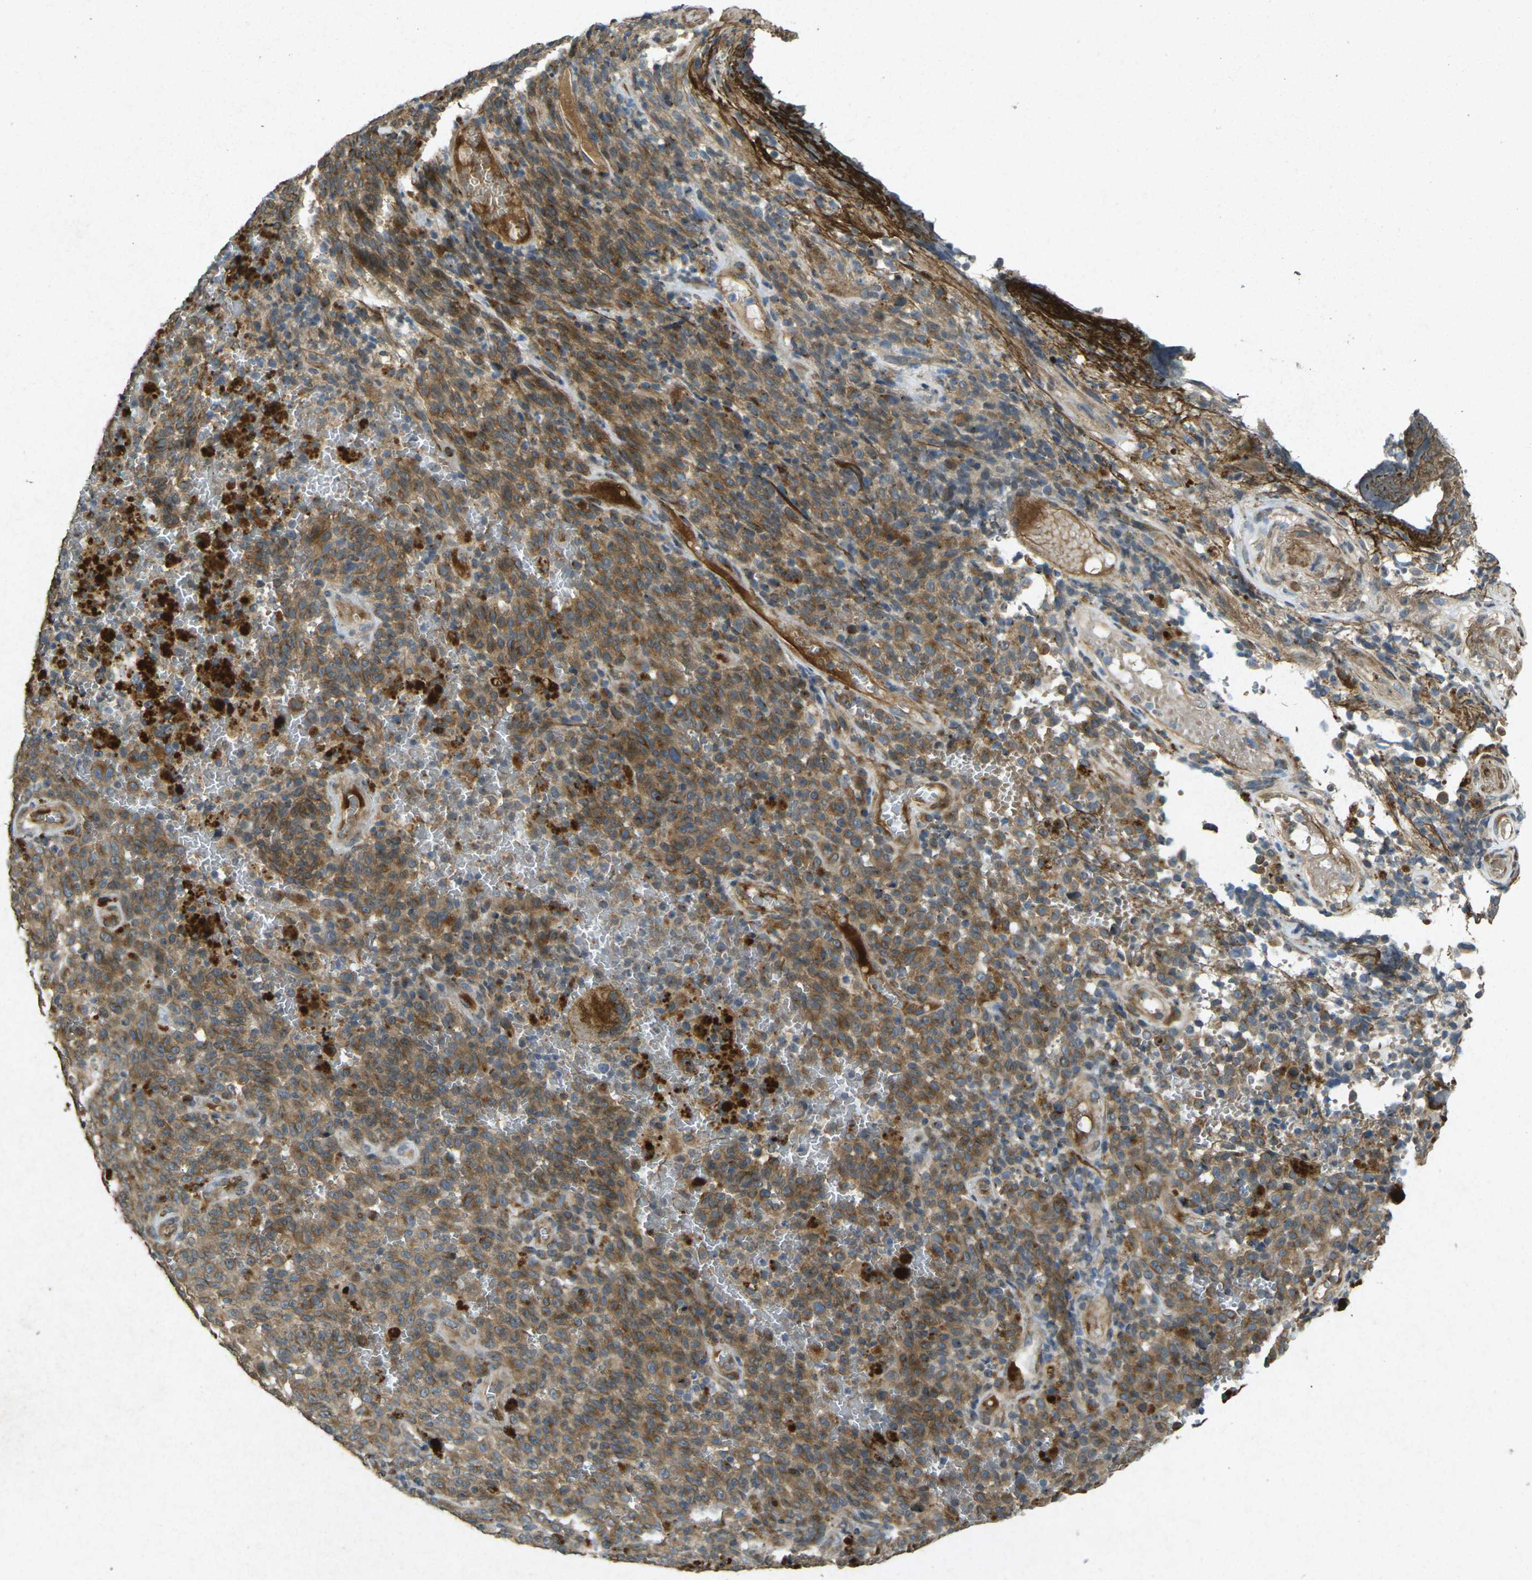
{"staining": {"intensity": "moderate", "quantity": ">75%", "location": "cytoplasmic/membranous"}, "tissue": "melanoma", "cell_type": "Tumor cells", "image_type": "cancer", "snomed": [{"axis": "morphology", "description": "Malignant melanoma, NOS"}, {"axis": "topography", "description": "Skin"}], "caption": "This photomicrograph exhibits immunohistochemistry staining of human melanoma, with medium moderate cytoplasmic/membranous staining in approximately >75% of tumor cells.", "gene": "RGMA", "patient": {"sex": "female", "age": 82}}